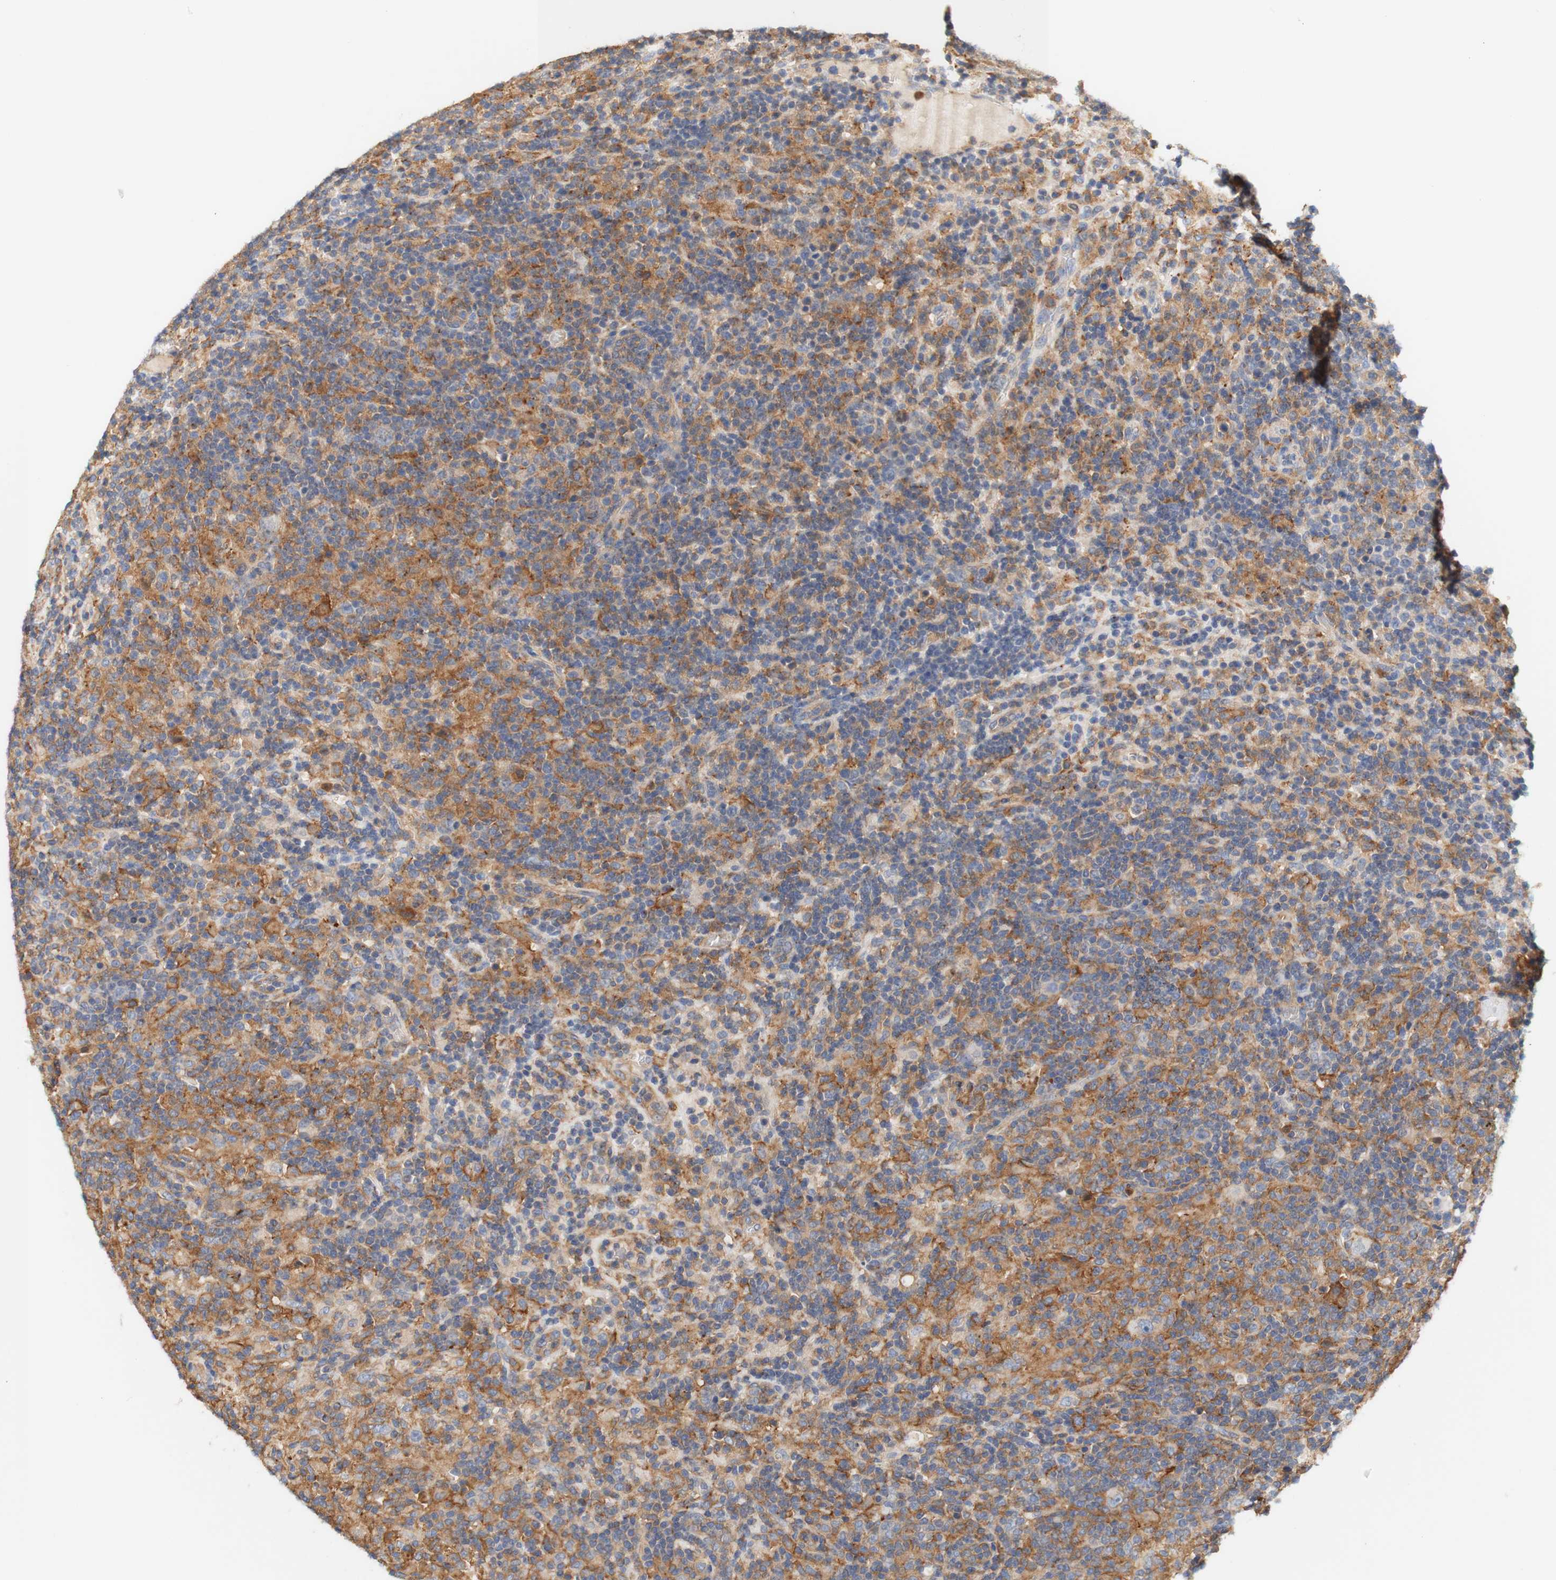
{"staining": {"intensity": "moderate", "quantity": "25%-75%", "location": "cytoplasmic/membranous"}, "tissue": "lymphoma", "cell_type": "Tumor cells", "image_type": "cancer", "snomed": [{"axis": "morphology", "description": "Hodgkin's disease, NOS"}, {"axis": "topography", "description": "Lymph node"}], "caption": "Hodgkin's disease tissue displays moderate cytoplasmic/membranous expression in approximately 25%-75% of tumor cells, visualized by immunohistochemistry. The protein of interest is stained brown, and the nuclei are stained in blue (DAB IHC with brightfield microscopy, high magnification).", "gene": "PCDH7", "patient": {"sex": "male", "age": 70}}